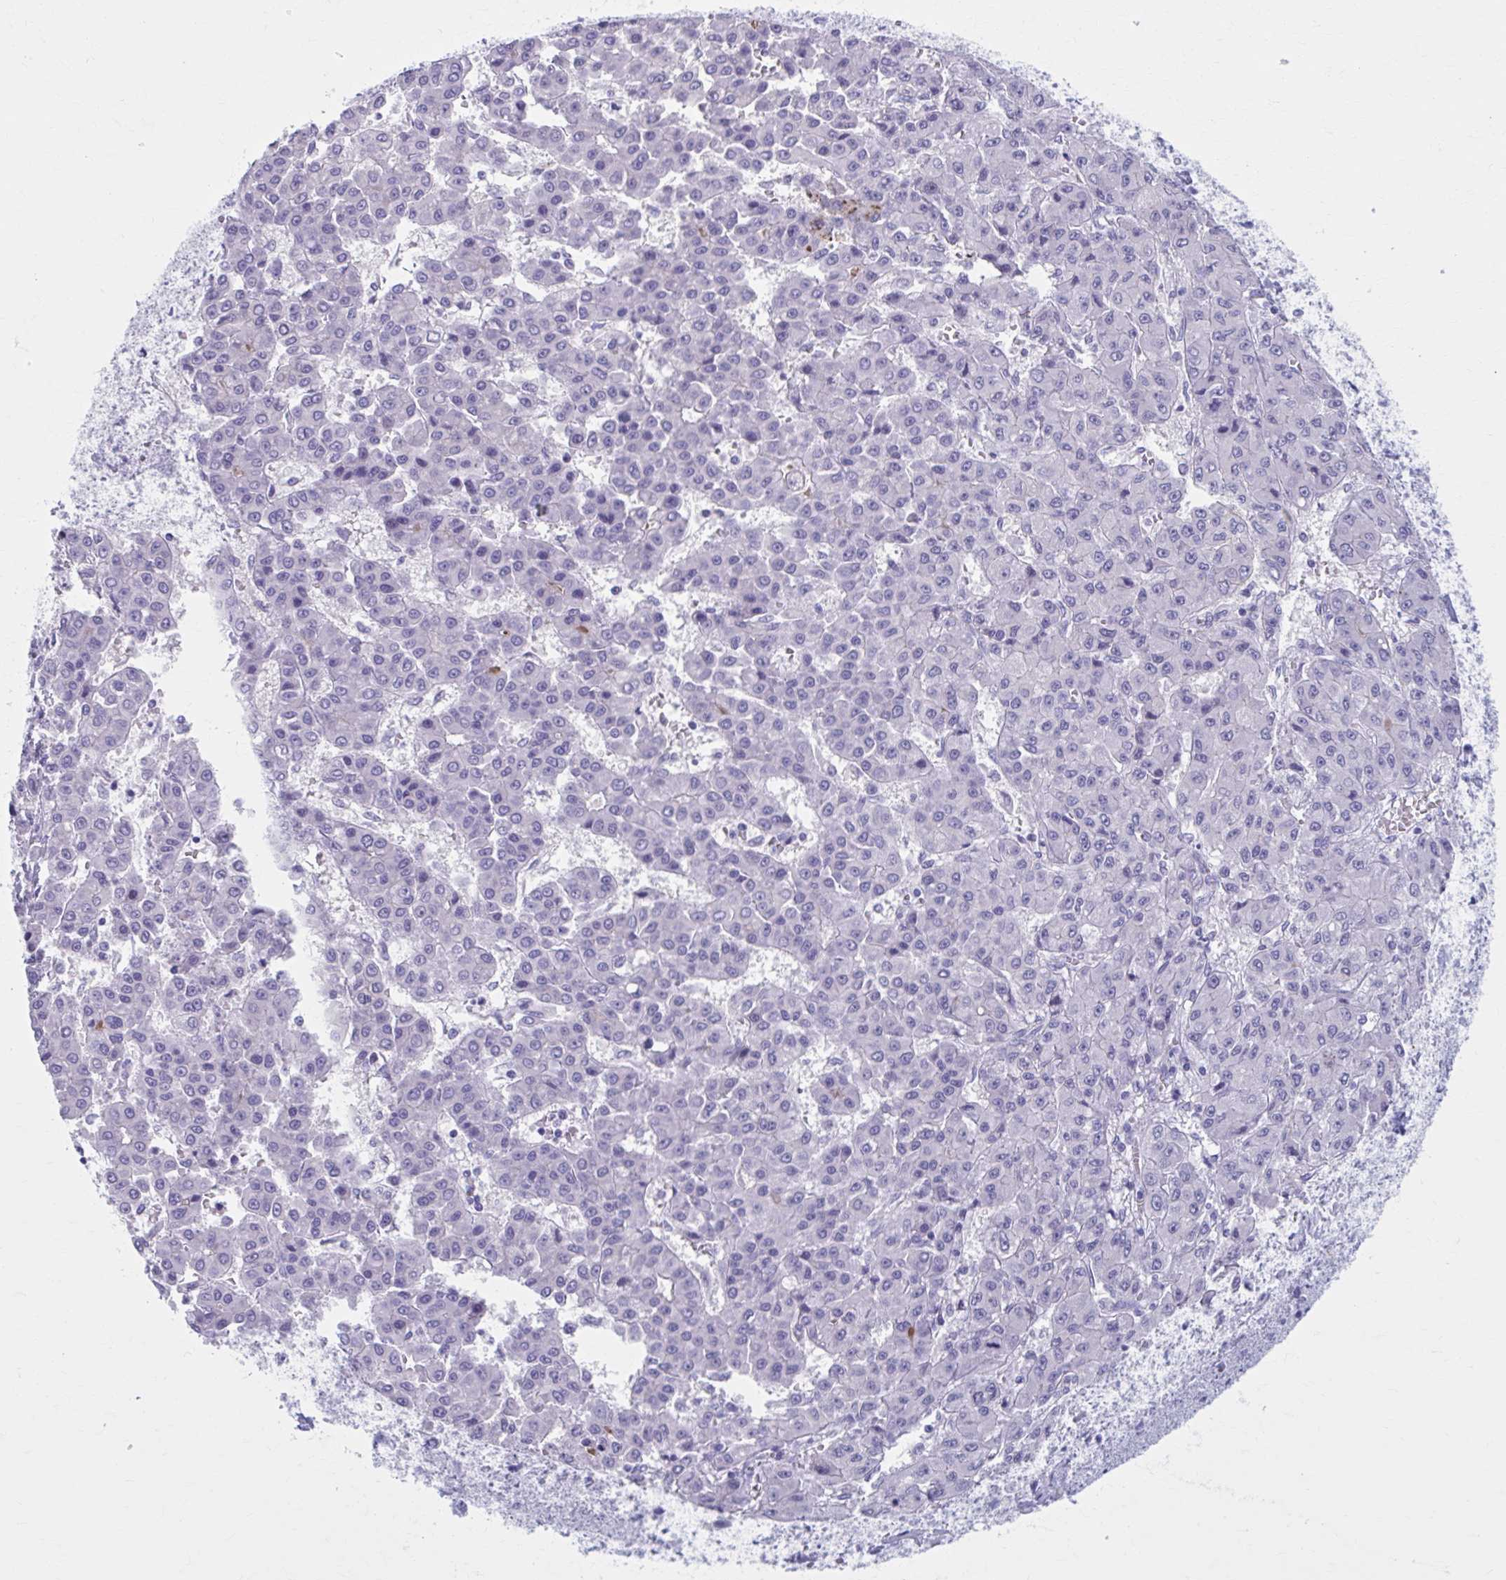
{"staining": {"intensity": "negative", "quantity": "none", "location": "none"}, "tissue": "liver cancer", "cell_type": "Tumor cells", "image_type": "cancer", "snomed": [{"axis": "morphology", "description": "Carcinoma, Hepatocellular, NOS"}, {"axis": "topography", "description": "Liver"}], "caption": "A histopathology image of liver cancer (hepatocellular carcinoma) stained for a protein shows no brown staining in tumor cells. (DAB immunohistochemistry (IHC) with hematoxylin counter stain).", "gene": "KCNE2", "patient": {"sex": "male", "age": 70}}